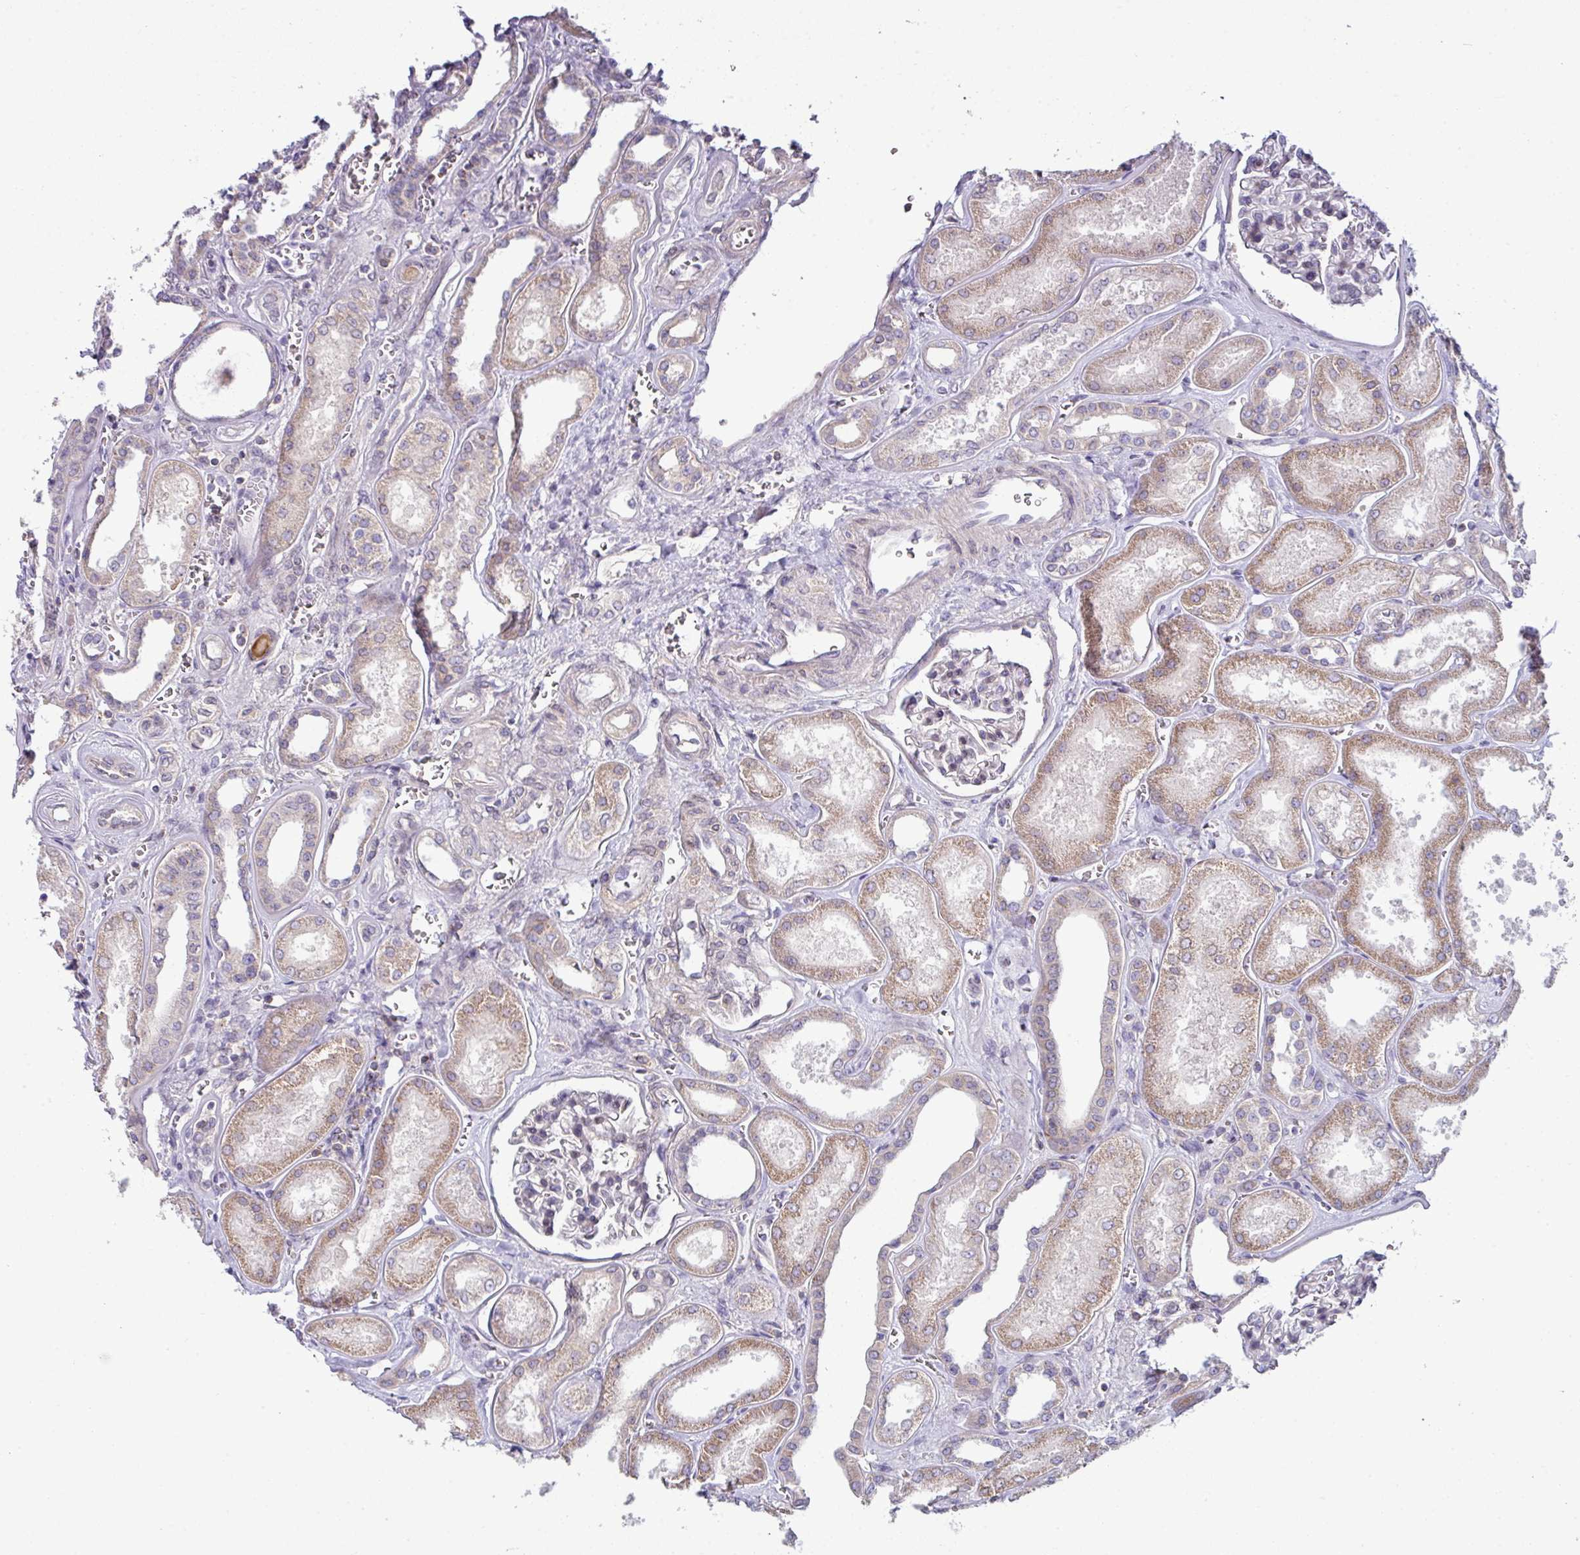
{"staining": {"intensity": "negative", "quantity": "none", "location": "none"}, "tissue": "kidney", "cell_type": "Cells in glomeruli", "image_type": "normal", "snomed": [{"axis": "morphology", "description": "Normal tissue, NOS"}, {"axis": "morphology", "description": "Adenocarcinoma, NOS"}, {"axis": "topography", "description": "Kidney"}], "caption": "An immunohistochemistry (IHC) micrograph of unremarkable kidney is shown. There is no staining in cells in glomeruli of kidney.", "gene": "SLAMF6", "patient": {"sex": "female", "age": 68}}